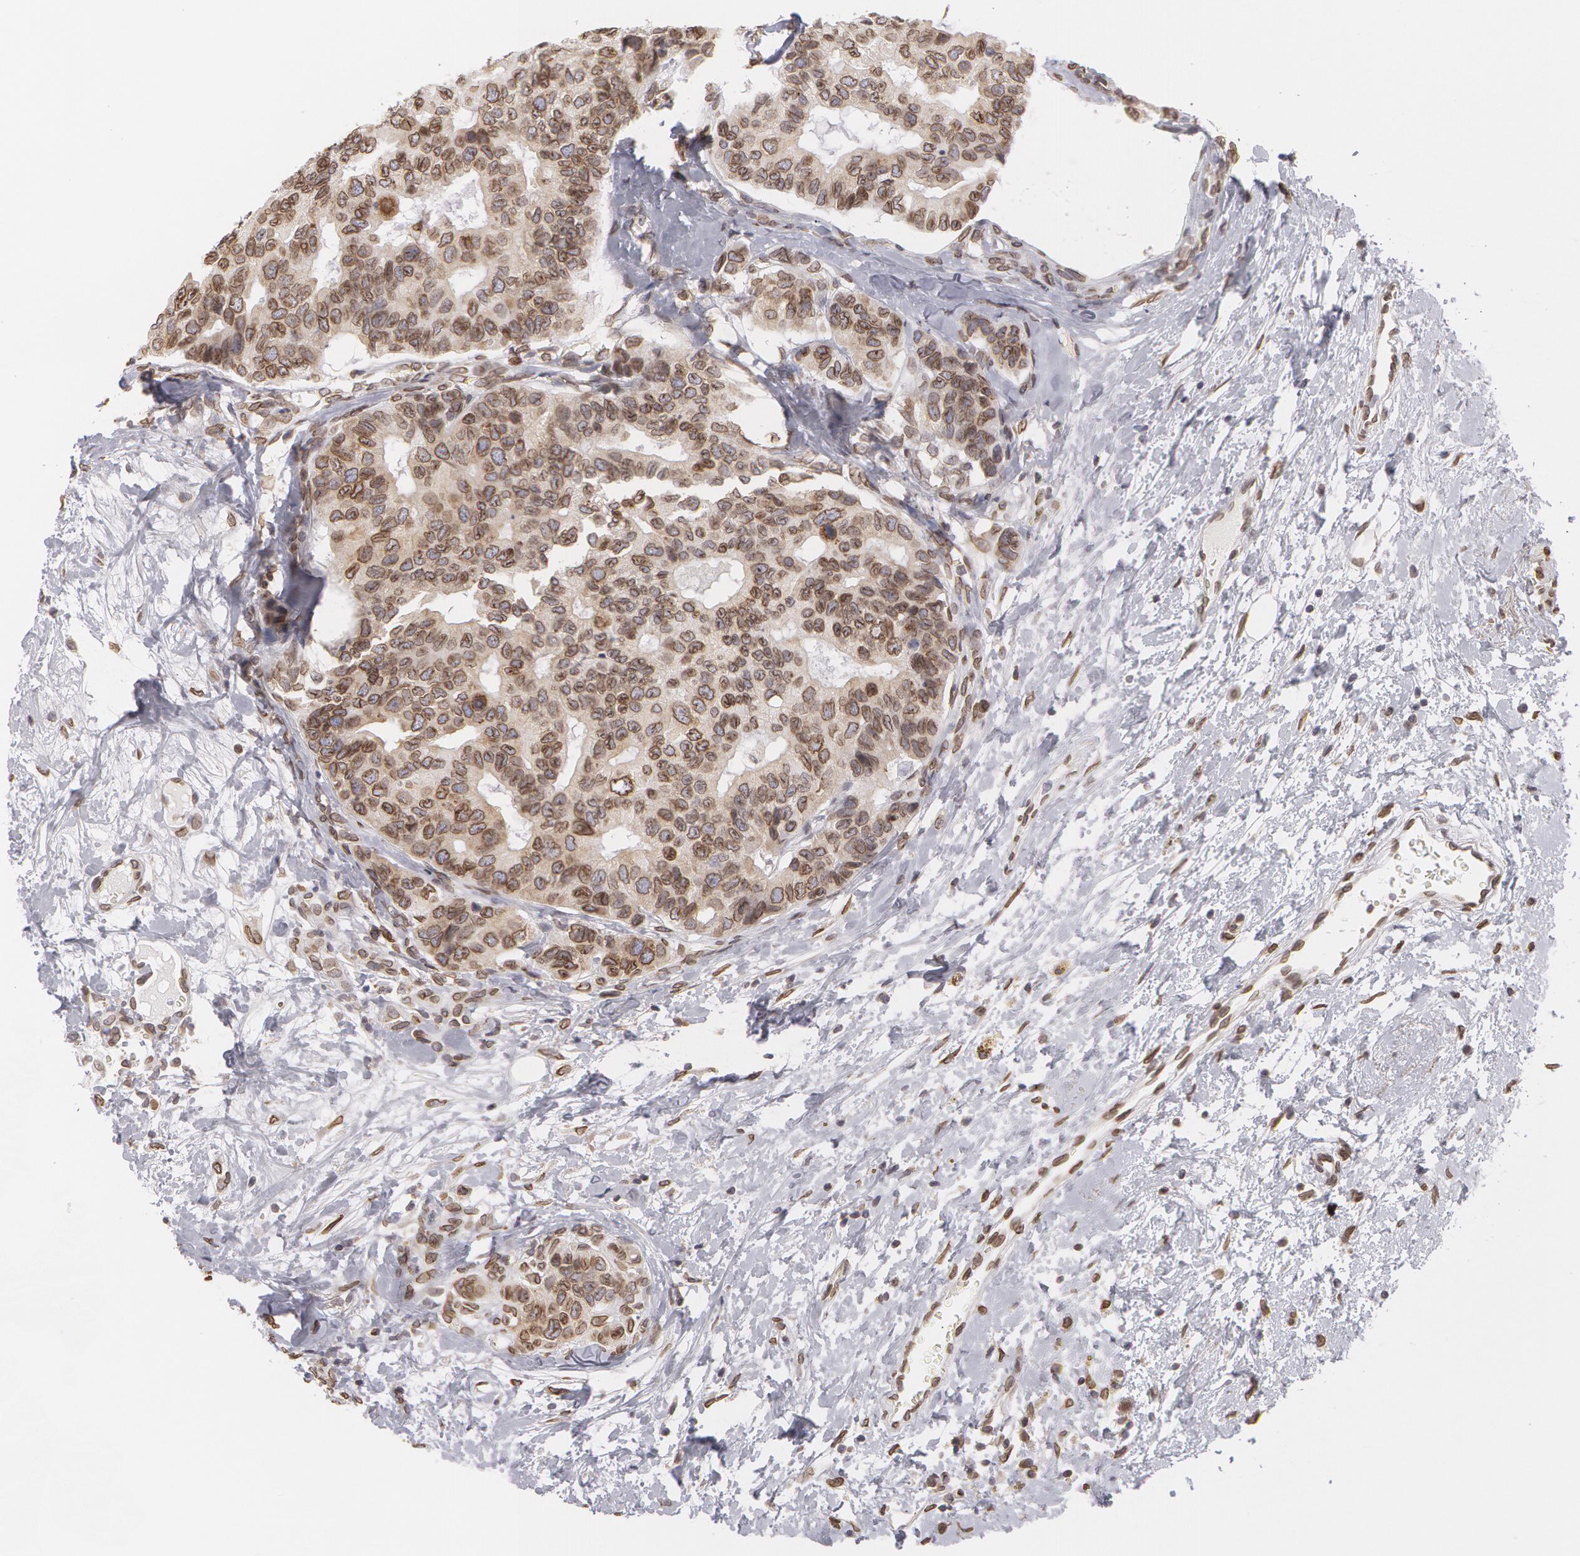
{"staining": {"intensity": "weak", "quantity": ">75%", "location": "nuclear"}, "tissue": "breast cancer", "cell_type": "Tumor cells", "image_type": "cancer", "snomed": [{"axis": "morphology", "description": "Duct carcinoma"}, {"axis": "topography", "description": "Breast"}], "caption": "DAB immunohistochemical staining of breast cancer demonstrates weak nuclear protein positivity in about >75% of tumor cells. (DAB (3,3'-diaminobenzidine) IHC with brightfield microscopy, high magnification).", "gene": "EMD", "patient": {"sex": "female", "age": 69}}